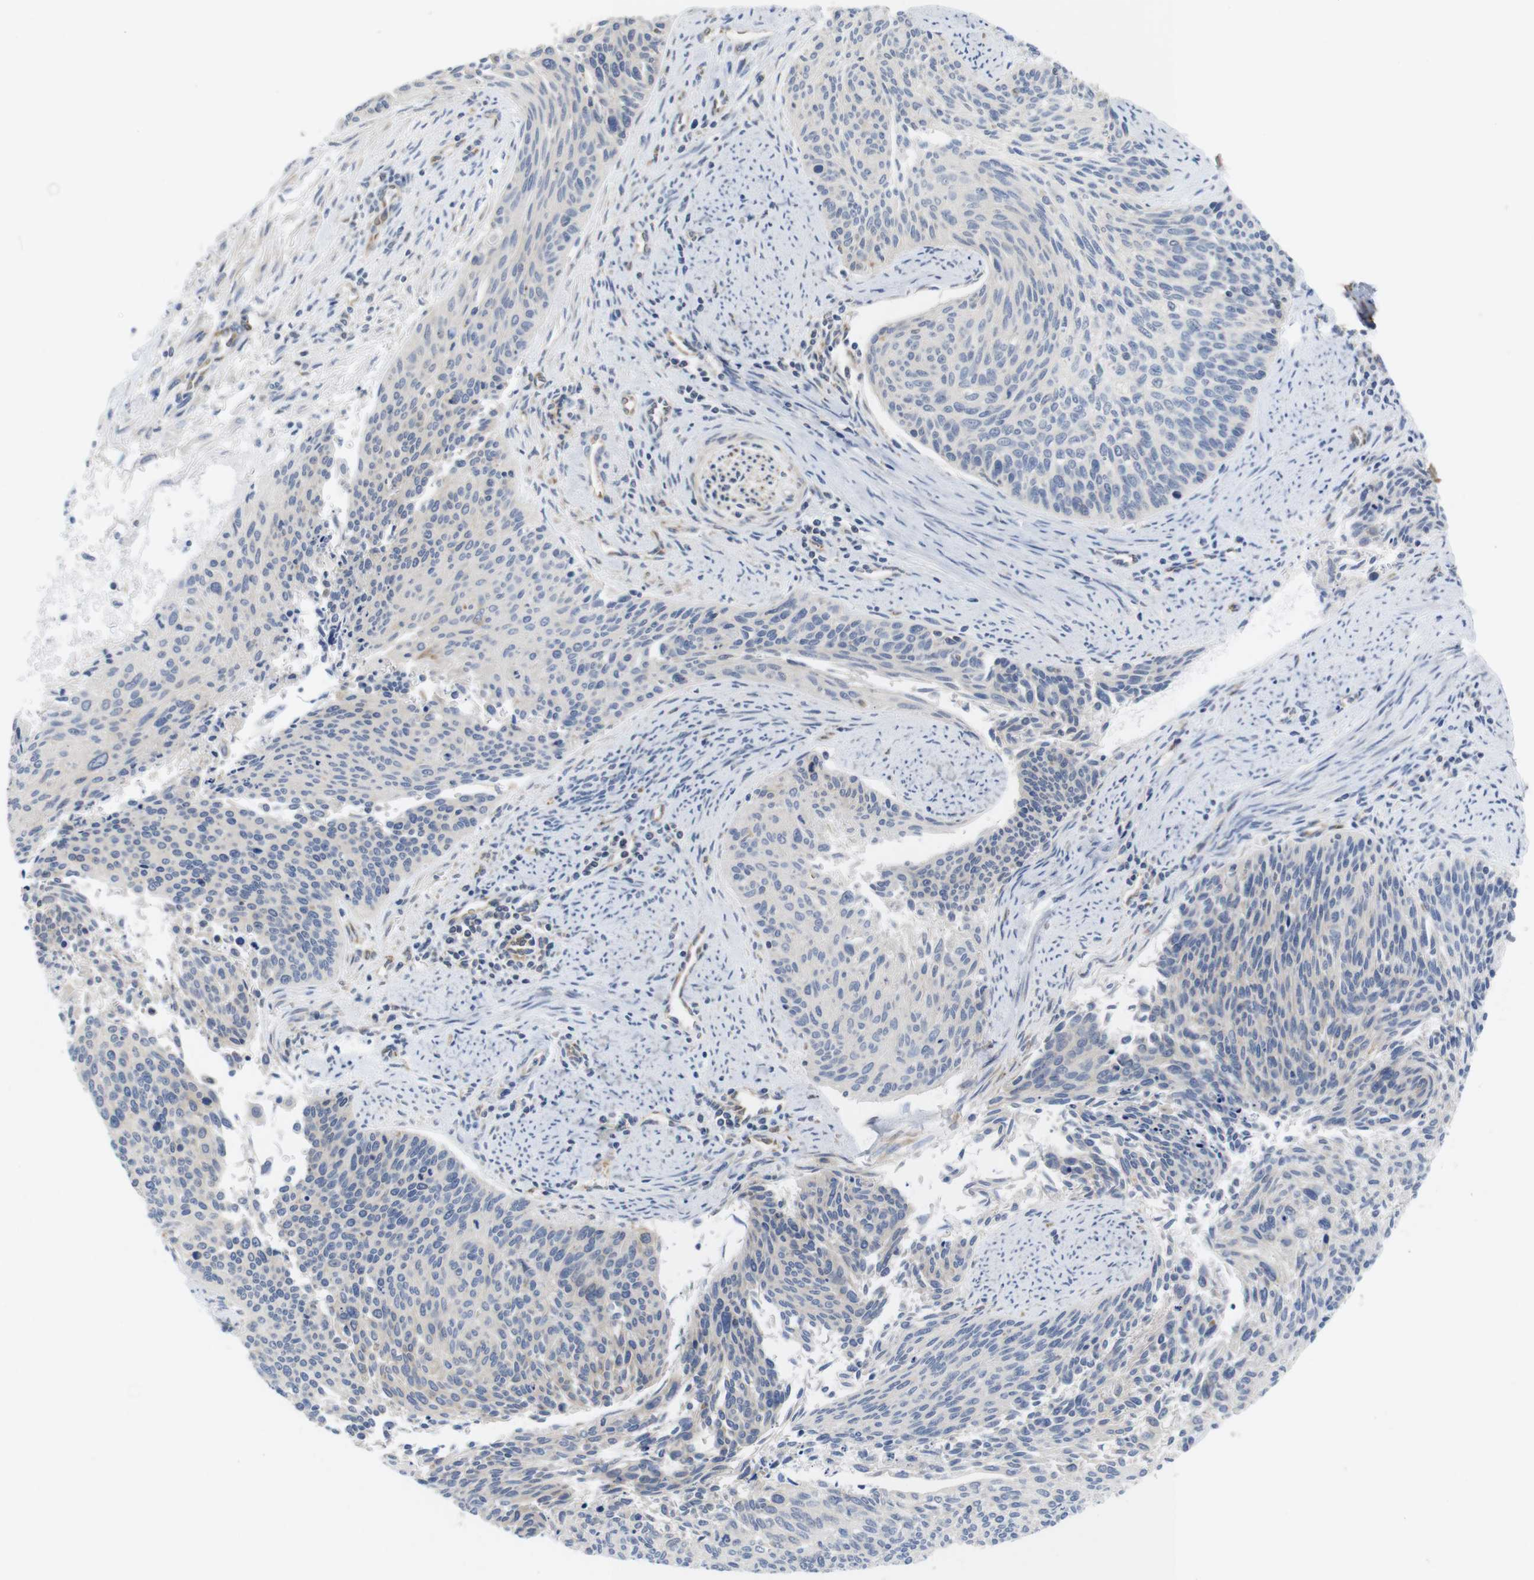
{"staining": {"intensity": "weak", "quantity": "<25%", "location": "cytoplasmic/membranous"}, "tissue": "cervical cancer", "cell_type": "Tumor cells", "image_type": "cancer", "snomed": [{"axis": "morphology", "description": "Squamous cell carcinoma, NOS"}, {"axis": "topography", "description": "Cervix"}], "caption": "DAB immunohistochemical staining of human cervical cancer reveals no significant expression in tumor cells.", "gene": "PCNX2", "patient": {"sex": "female", "age": 55}}